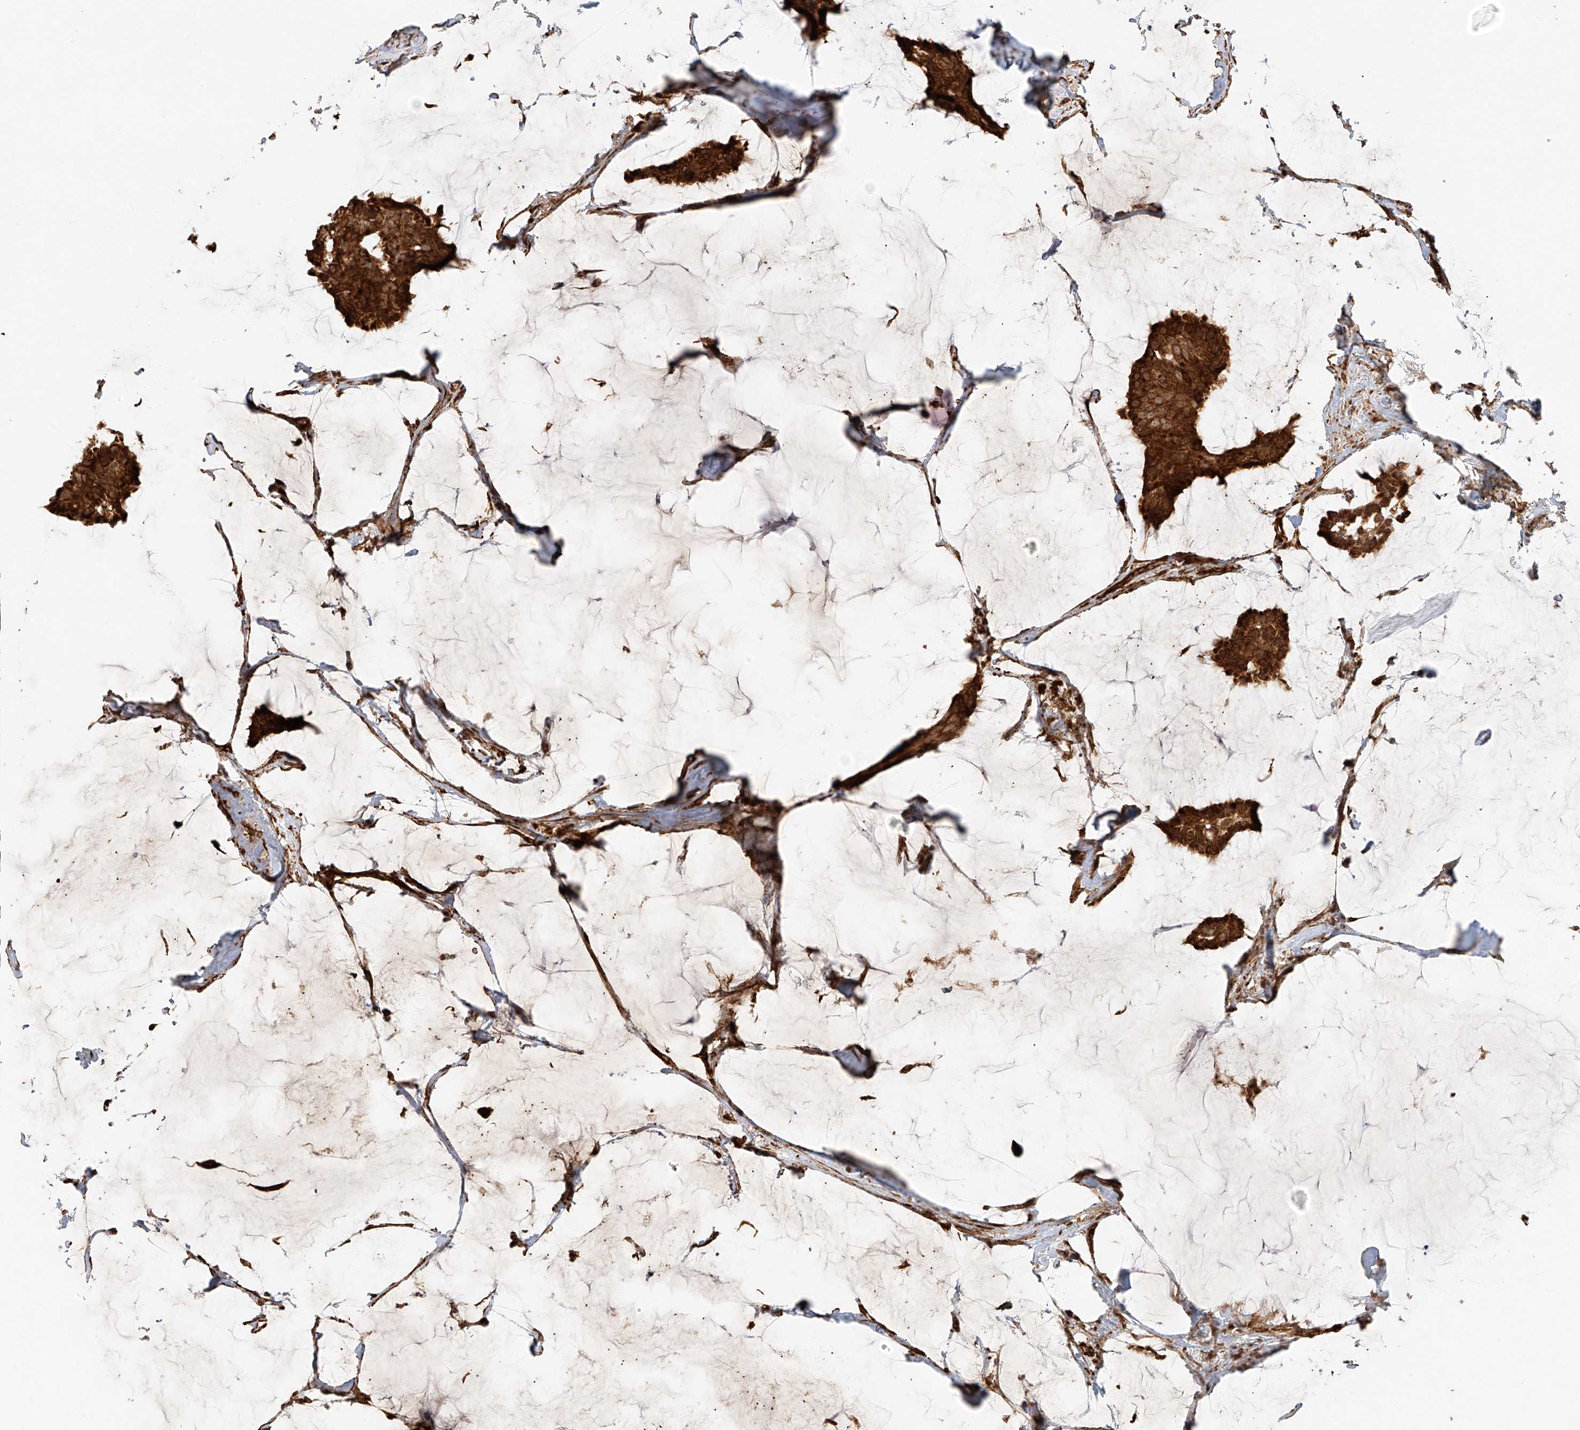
{"staining": {"intensity": "strong", "quantity": ">75%", "location": "cytoplasmic/membranous"}, "tissue": "breast cancer", "cell_type": "Tumor cells", "image_type": "cancer", "snomed": [{"axis": "morphology", "description": "Duct carcinoma"}, {"axis": "topography", "description": "Breast"}], "caption": "Human breast cancer (intraductal carcinoma) stained for a protein (brown) exhibits strong cytoplasmic/membranous positive expression in approximately >75% of tumor cells.", "gene": "MIPEP", "patient": {"sex": "female", "age": 93}}